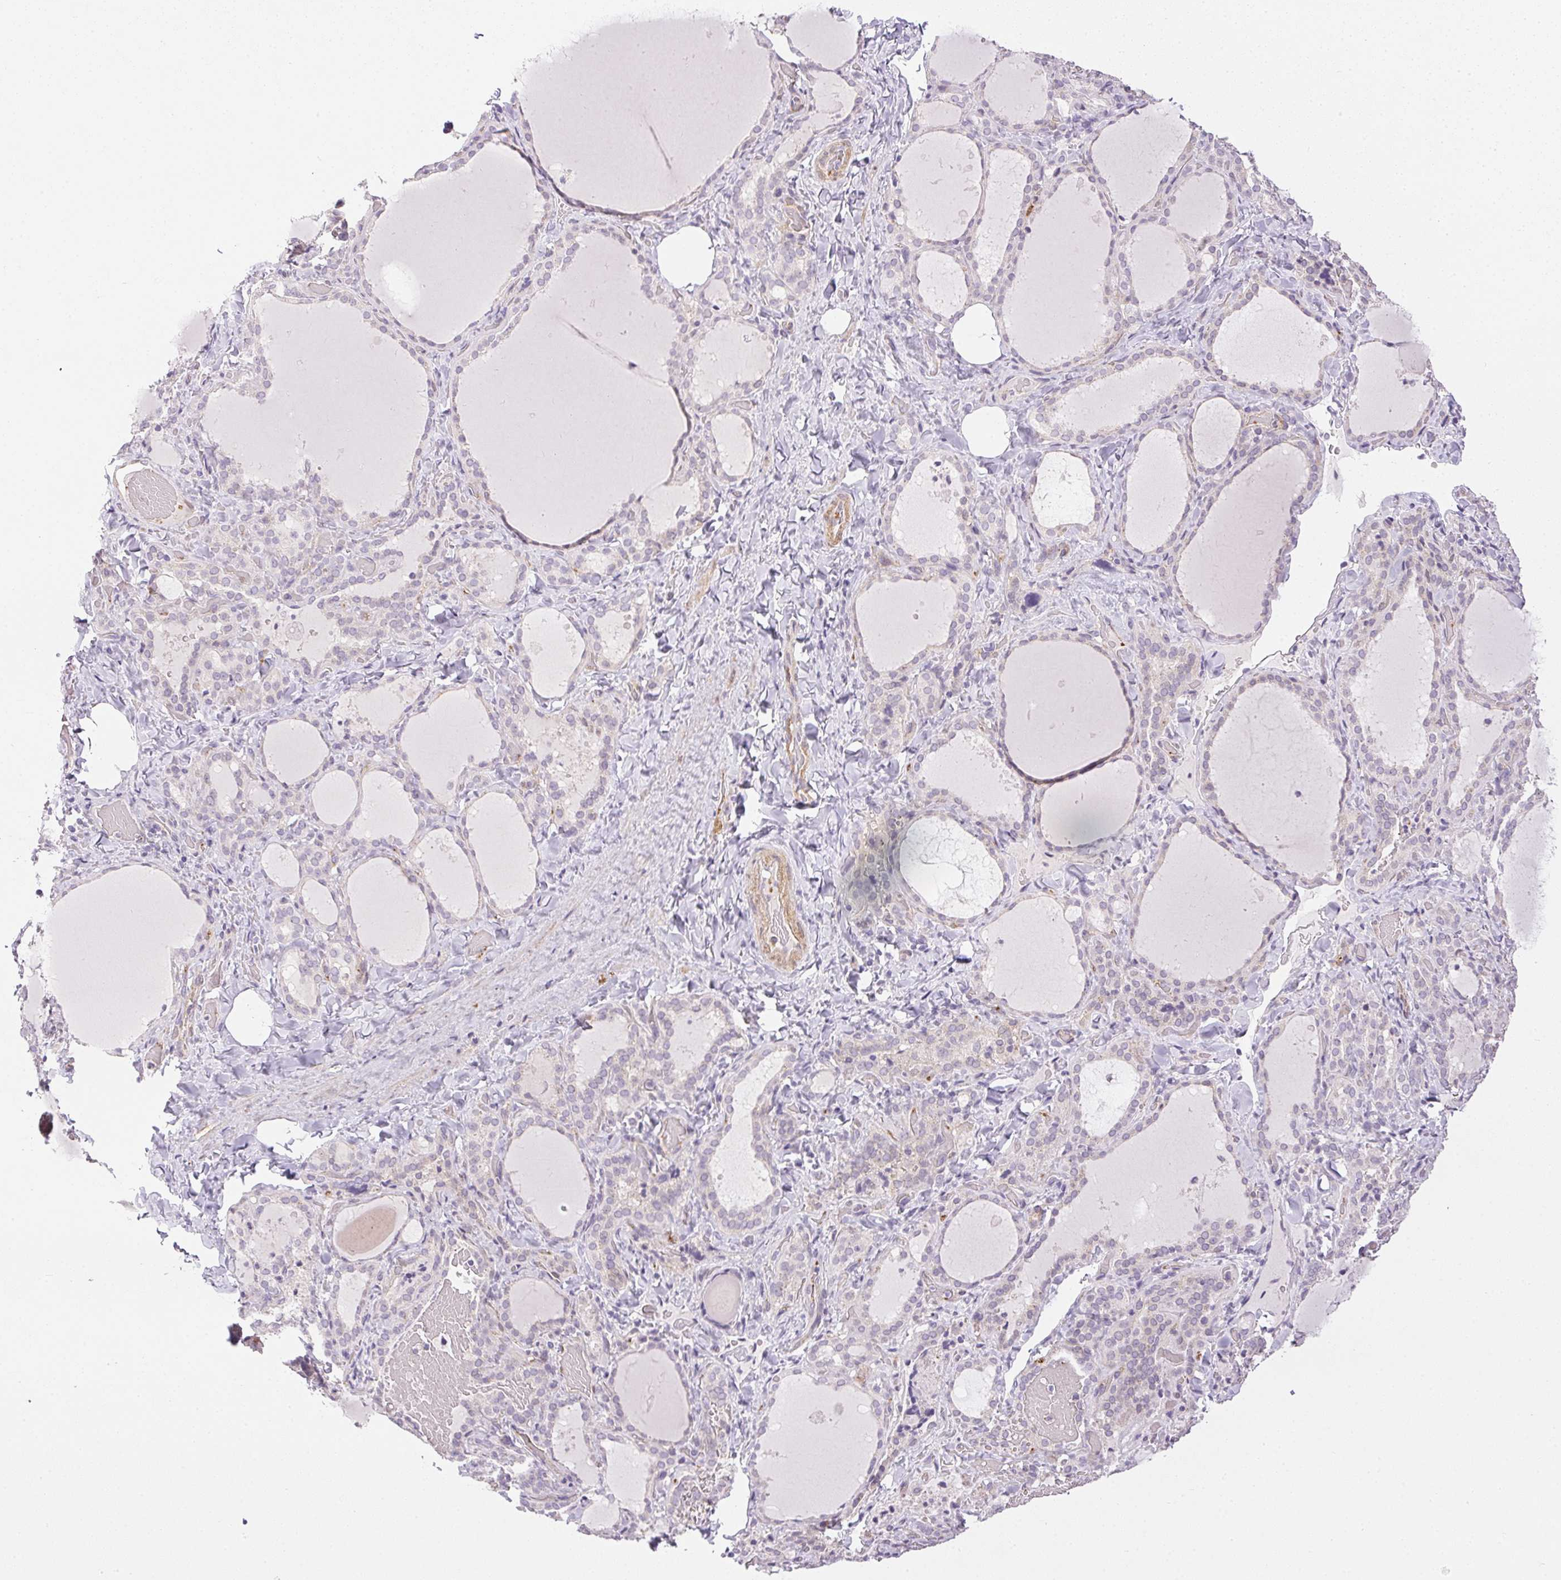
{"staining": {"intensity": "negative", "quantity": "none", "location": "none"}, "tissue": "thyroid gland", "cell_type": "Glandular cells", "image_type": "normal", "snomed": [{"axis": "morphology", "description": "Normal tissue, NOS"}, {"axis": "topography", "description": "Thyroid gland"}], "caption": "Immunohistochemical staining of unremarkable human thyroid gland shows no significant staining in glandular cells.", "gene": "PRL", "patient": {"sex": "female", "age": 22}}